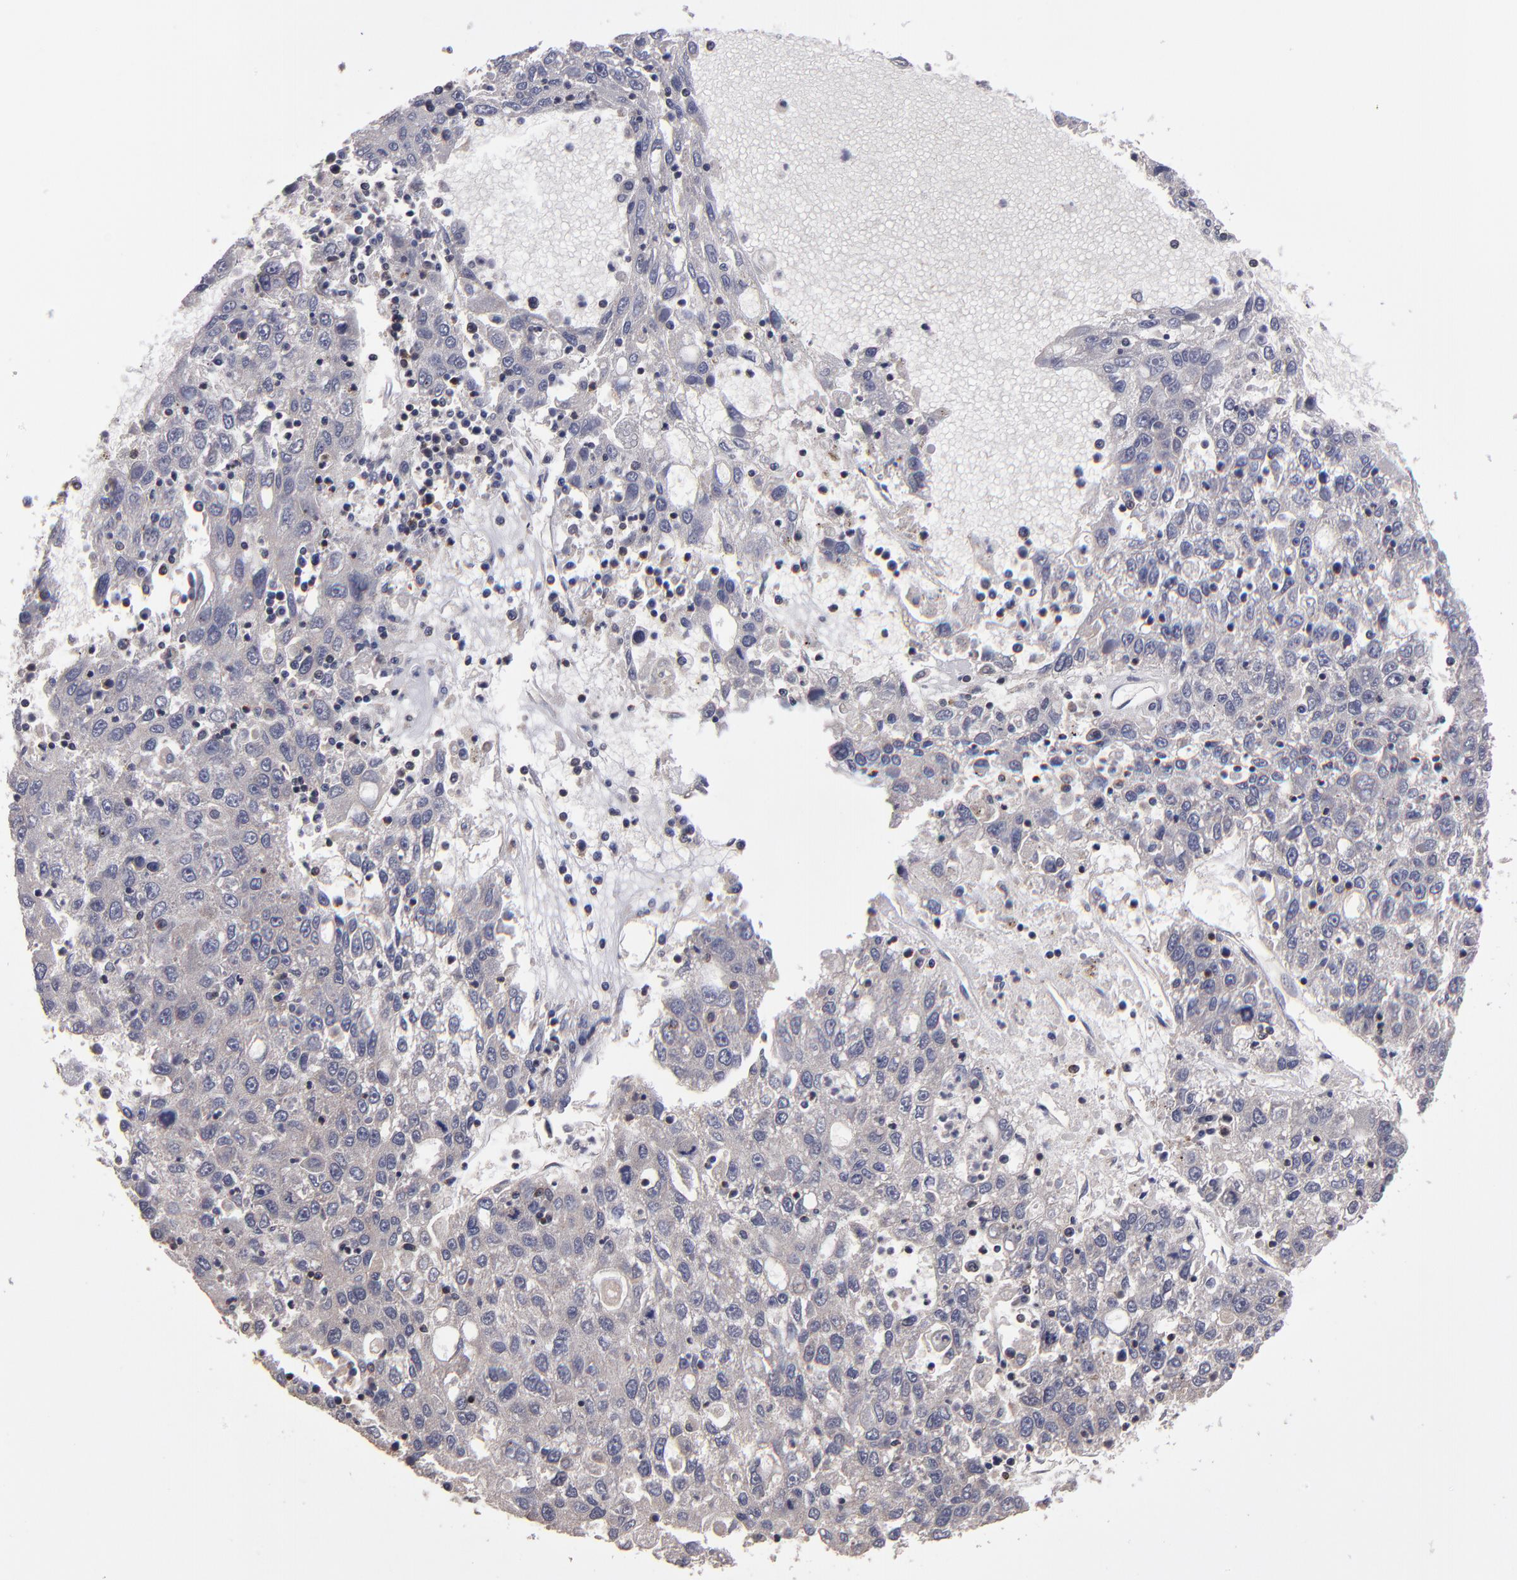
{"staining": {"intensity": "weak", "quantity": "<25%", "location": "cytoplasmic/membranous"}, "tissue": "liver cancer", "cell_type": "Tumor cells", "image_type": "cancer", "snomed": [{"axis": "morphology", "description": "Carcinoma, Hepatocellular, NOS"}, {"axis": "topography", "description": "Liver"}], "caption": "Immunohistochemistry image of liver cancer (hepatocellular carcinoma) stained for a protein (brown), which exhibits no positivity in tumor cells. Nuclei are stained in blue.", "gene": "NF2", "patient": {"sex": "male", "age": 49}}